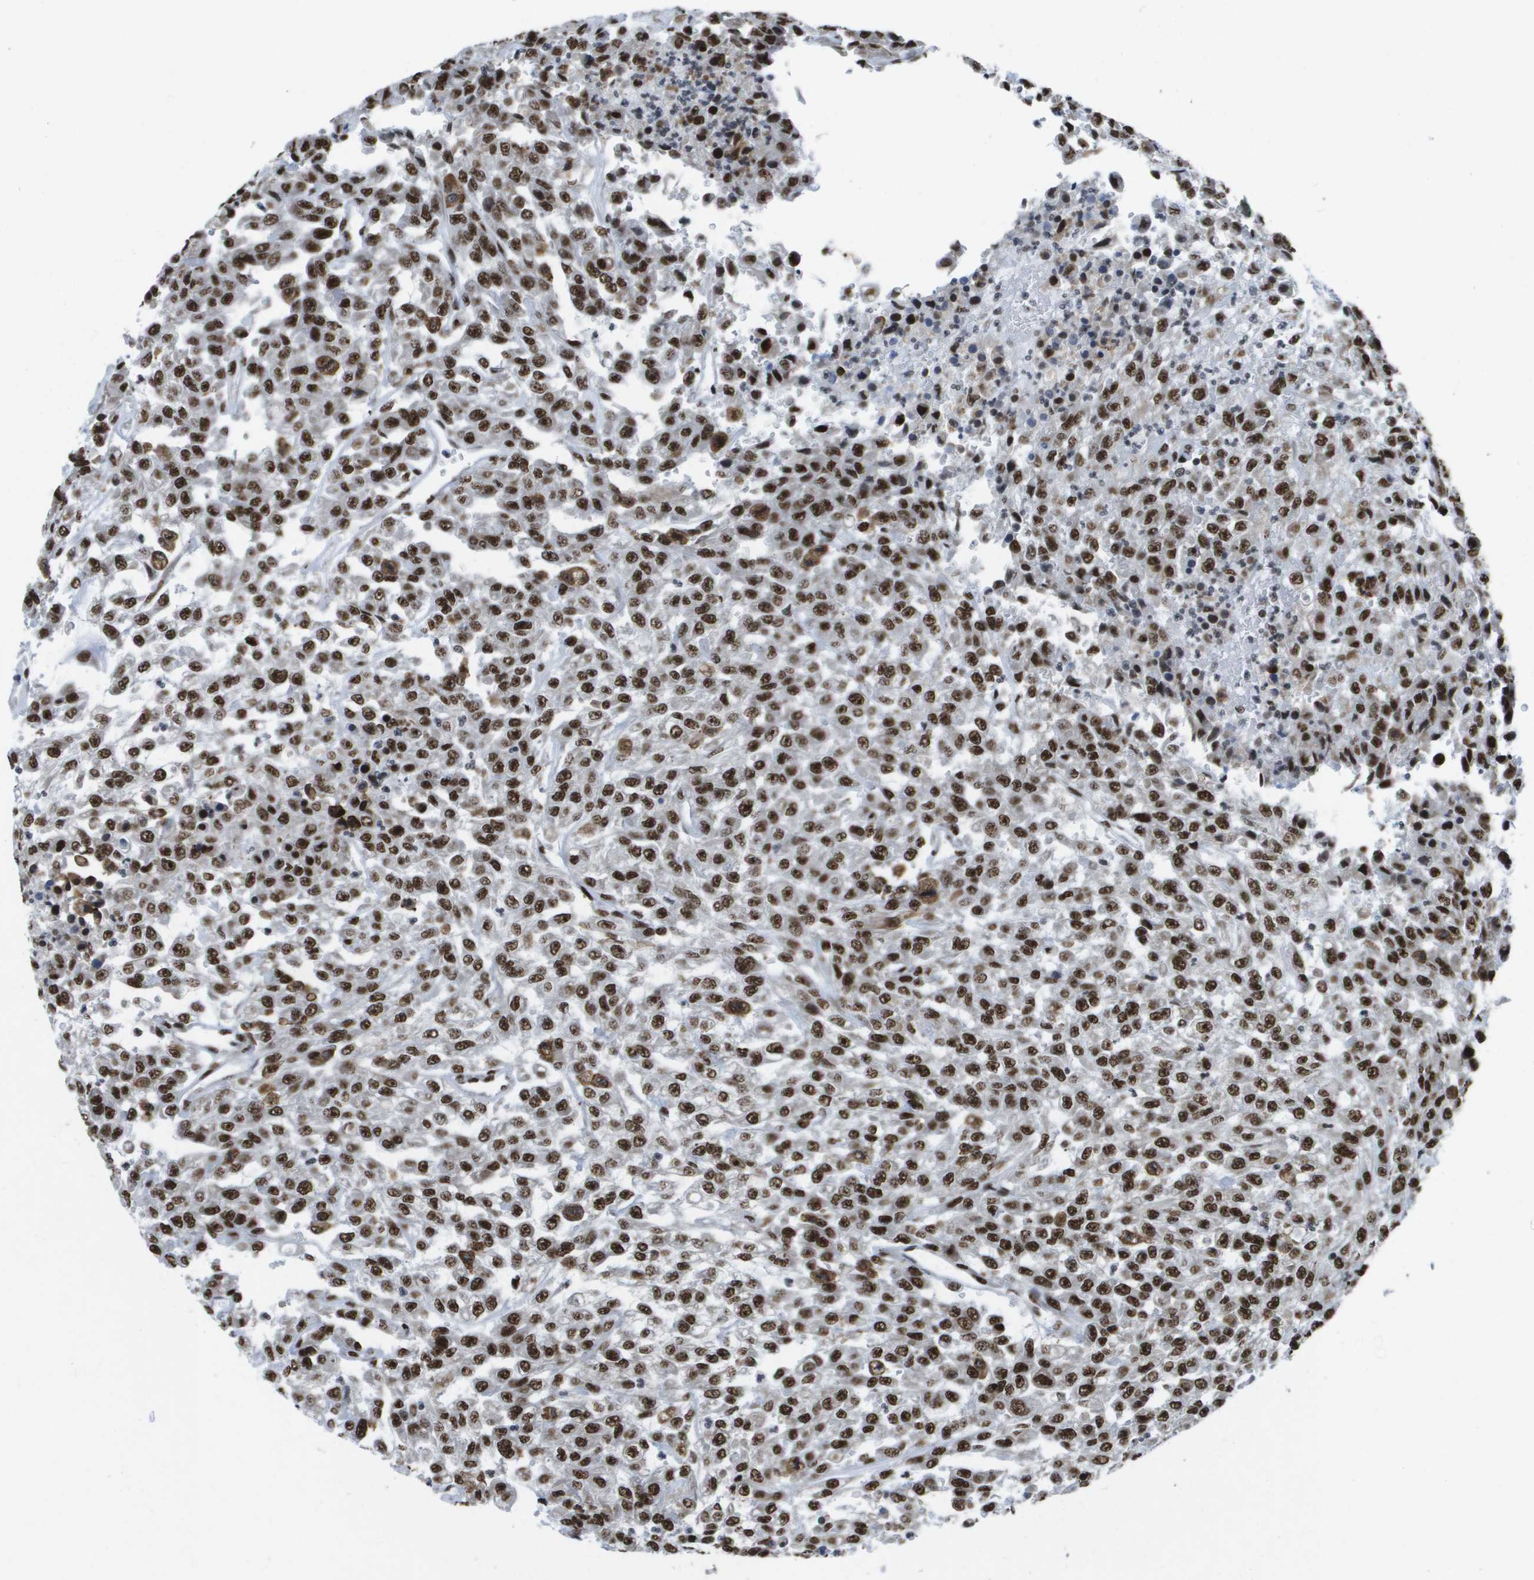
{"staining": {"intensity": "strong", "quantity": ">75%", "location": "nuclear"}, "tissue": "urothelial cancer", "cell_type": "Tumor cells", "image_type": "cancer", "snomed": [{"axis": "morphology", "description": "Urothelial carcinoma, High grade"}, {"axis": "topography", "description": "Urinary bladder"}], "caption": "DAB immunohistochemical staining of human urothelial carcinoma (high-grade) exhibits strong nuclear protein expression in approximately >75% of tumor cells.", "gene": "NSRP1", "patient": {"sex": "male", "age": 46}}